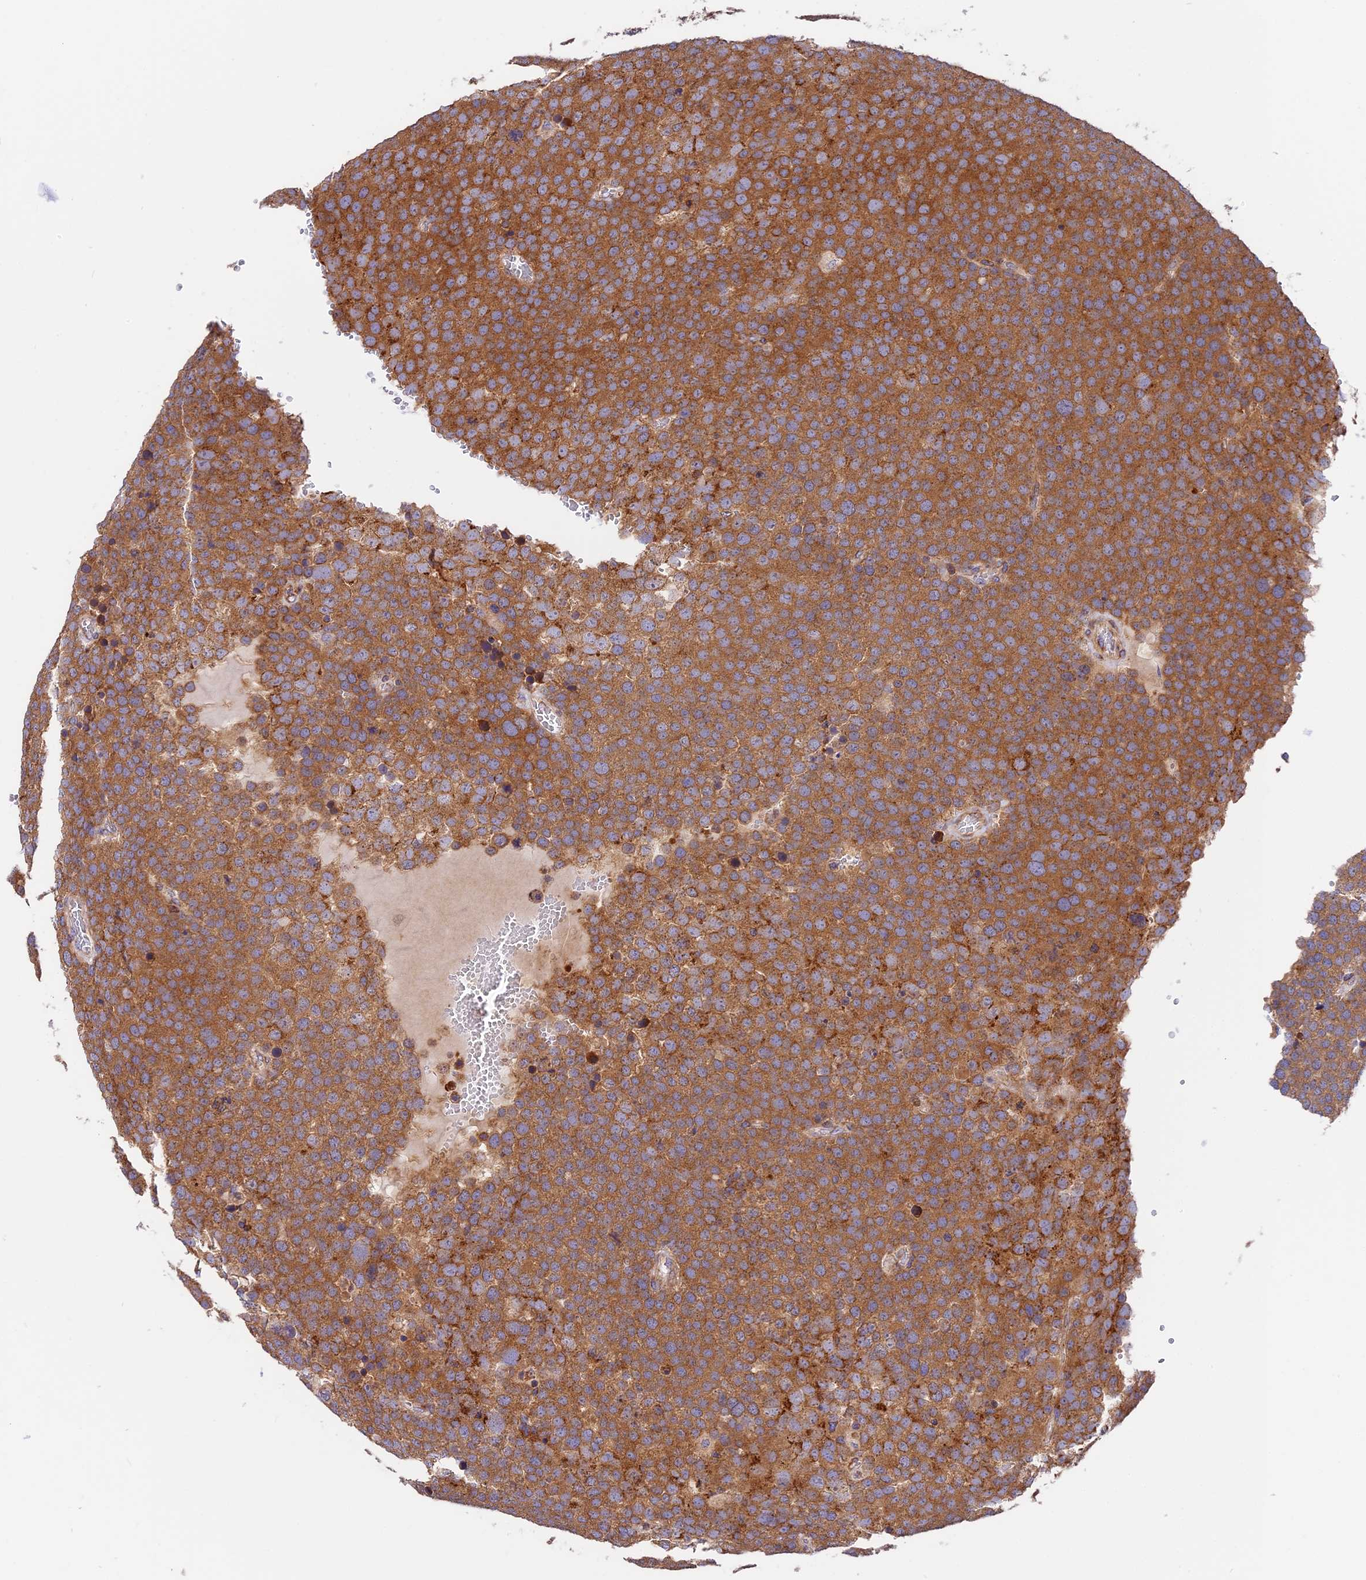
{"staining": {"intensity": "moderate", "quantity": ">75%", "location": "cytoplasmic/membranous"}, "tissue": "testis cancer", "cell_type": "Tumor cells", "image_type": "cancer", "snomed": [{"axis": "morphology", "description": "Seminoma, NOS"}, {"axis": "topography", "description": "Testis"}], "caption": "High-magnification brightfield microscopy of testis seminoma stained with DAB (3,3'-diaminobenzidine) (brown) and counterstained with hematoxylin (blue). tumor cells exhibit moderate cytoplasmic/membranous positivity is seen in approximately>75% of cells.", "gene": "MRAS", "patient": {"sex": "male", "age": 71}}